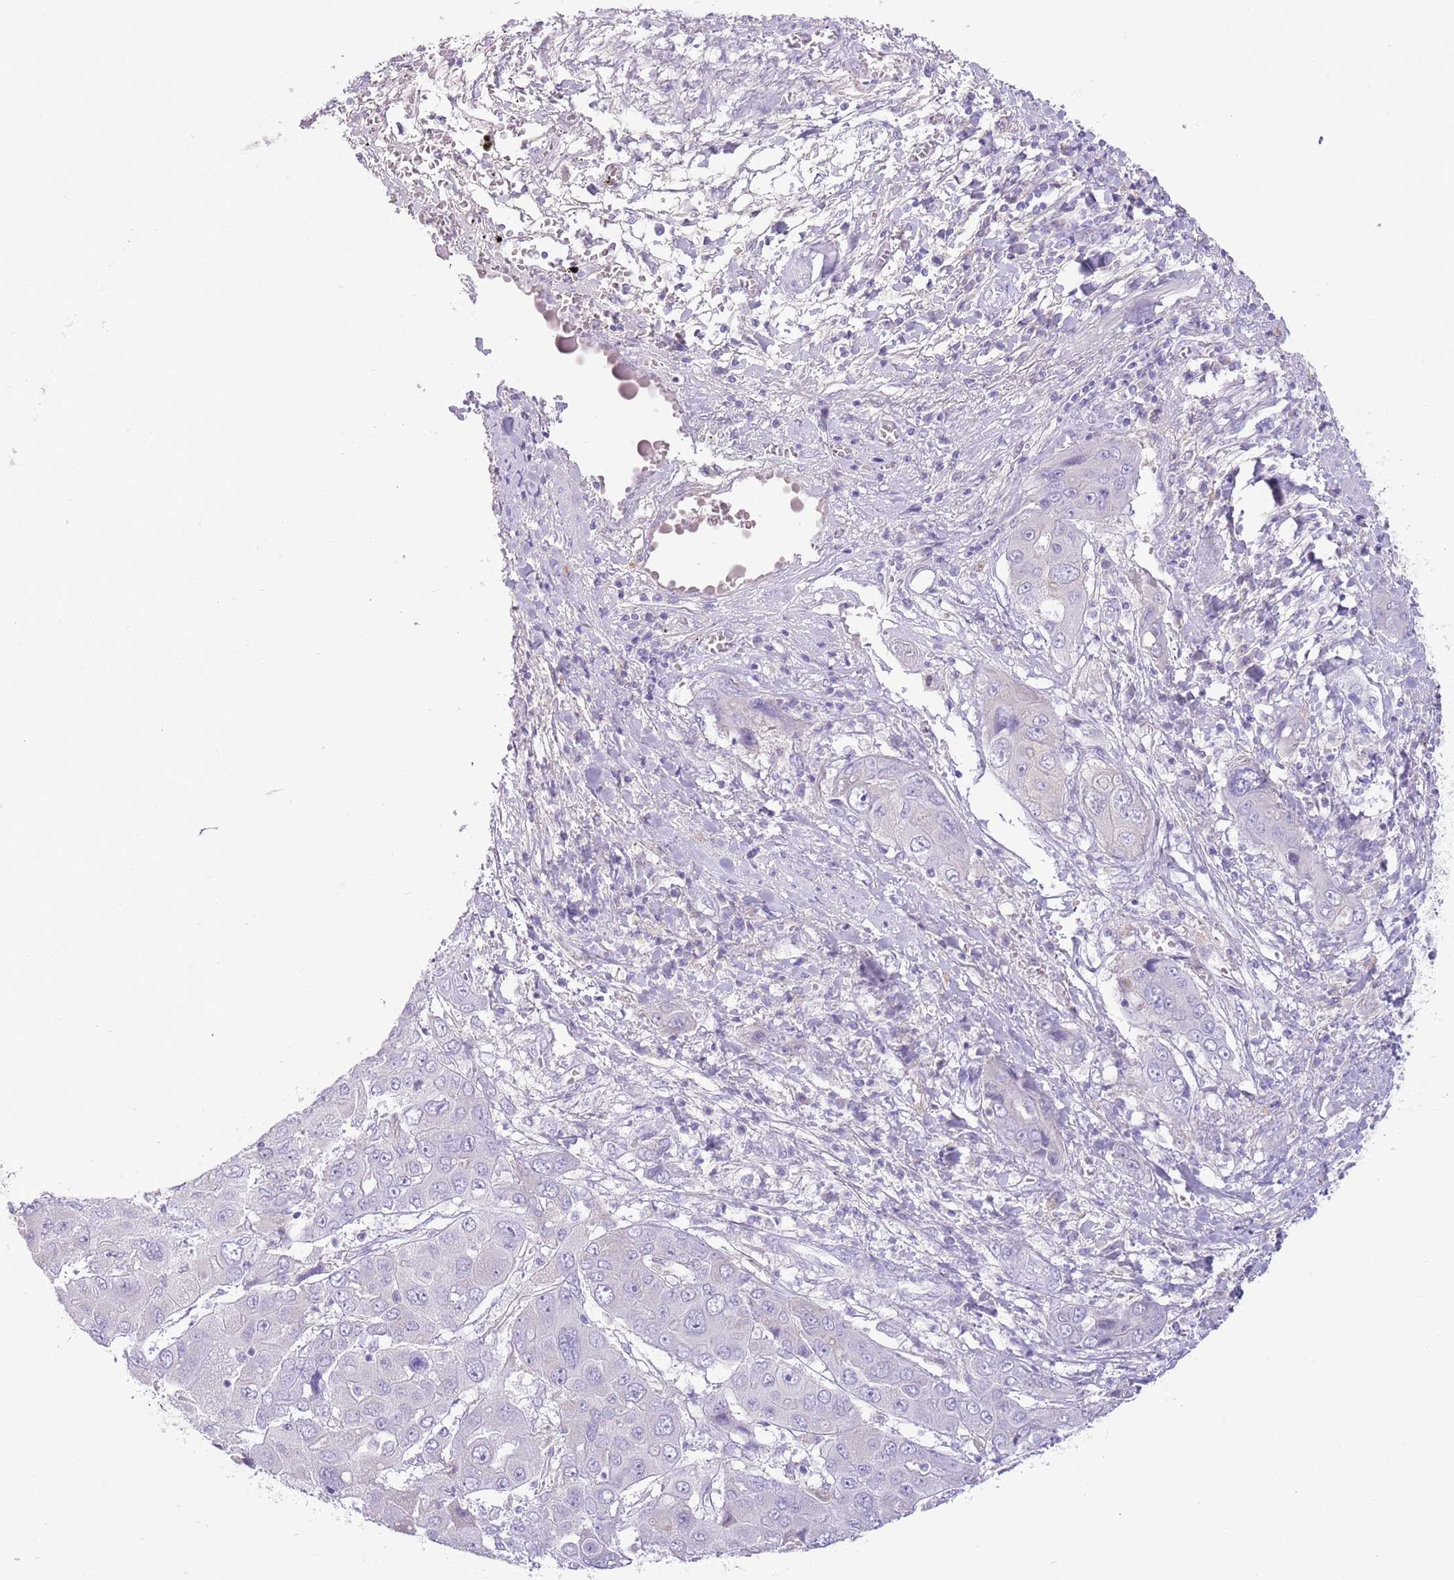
{"staining": {"intensity": "negative", "quantity": "none", "location": "none"}, "tissue": "liver cancer", "cell_type": "Tumor cells", "image_type": "cancer", "snomed": [{"axis": "morphology", "description": "Cholangiocarcinoma"}, {"axis": "topography", "description": "Liver"}], "caption": "Immunohistochemistry (IHC) of cholangiocarcinoma (liver) displays no expression in tumor cells.", "gene": "TOX2", "patient": {"sex": "male", "age": 67}}